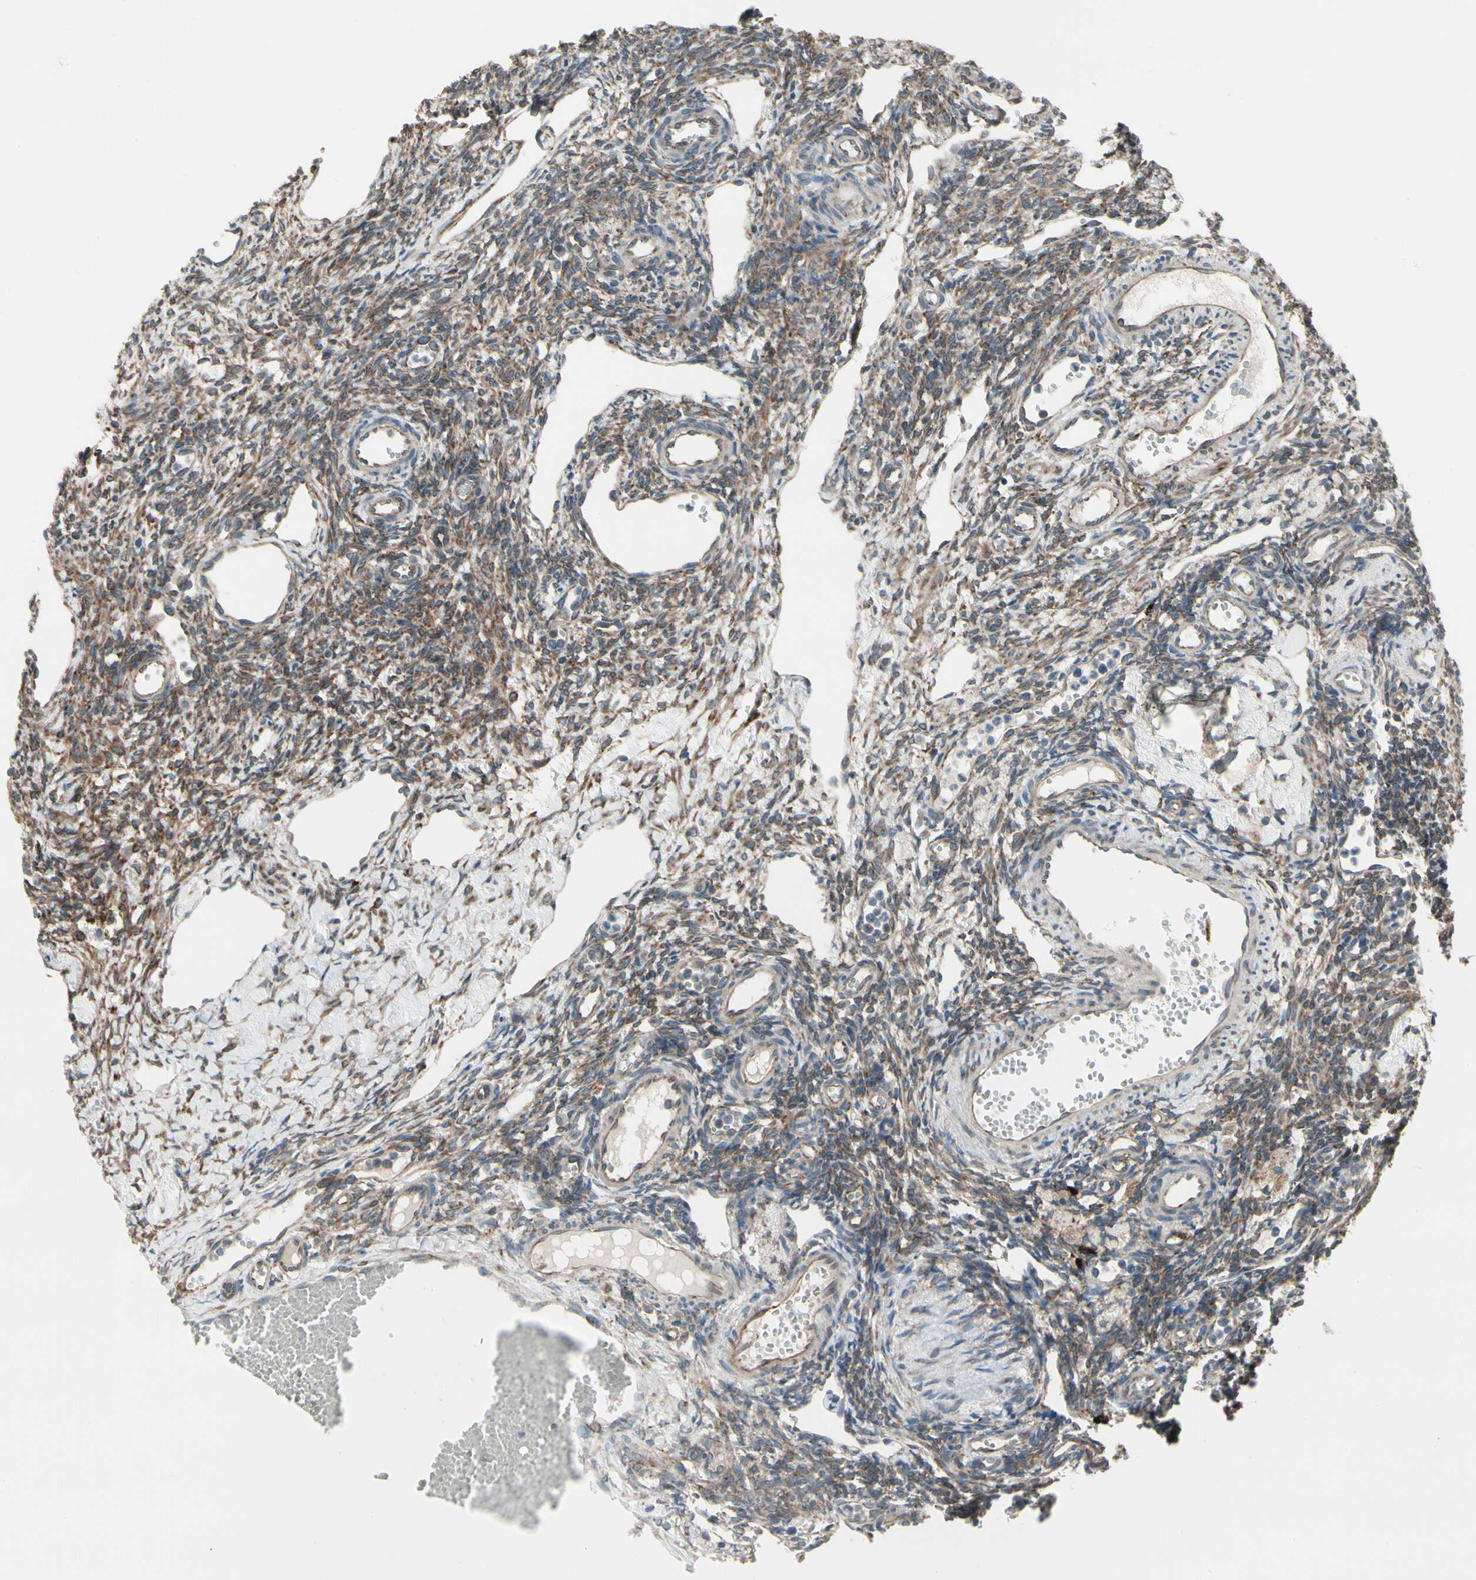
{"staining": {"intensity": "weak", "quantity": ">75%", "location": "cytoplasmic/membranous"}, "tissue": "ovary", "cell_type": "Follicle cells", "image_type": "normal", "snomed": [{"axis": "morphology", "description": "Normal tissue, NOS"}, {"axis": "topography", "description": "Ovary"}], "caption": "IHC of benign ovary shows low levels of weak cytoplasmic/membranous expression in approximately >75% of follicle cells. (DAB IHC, brown staining for protein, blue staining for nuclei).", "gene": "FNDC3A", "patient": {"sex": "female", "age": 33}}